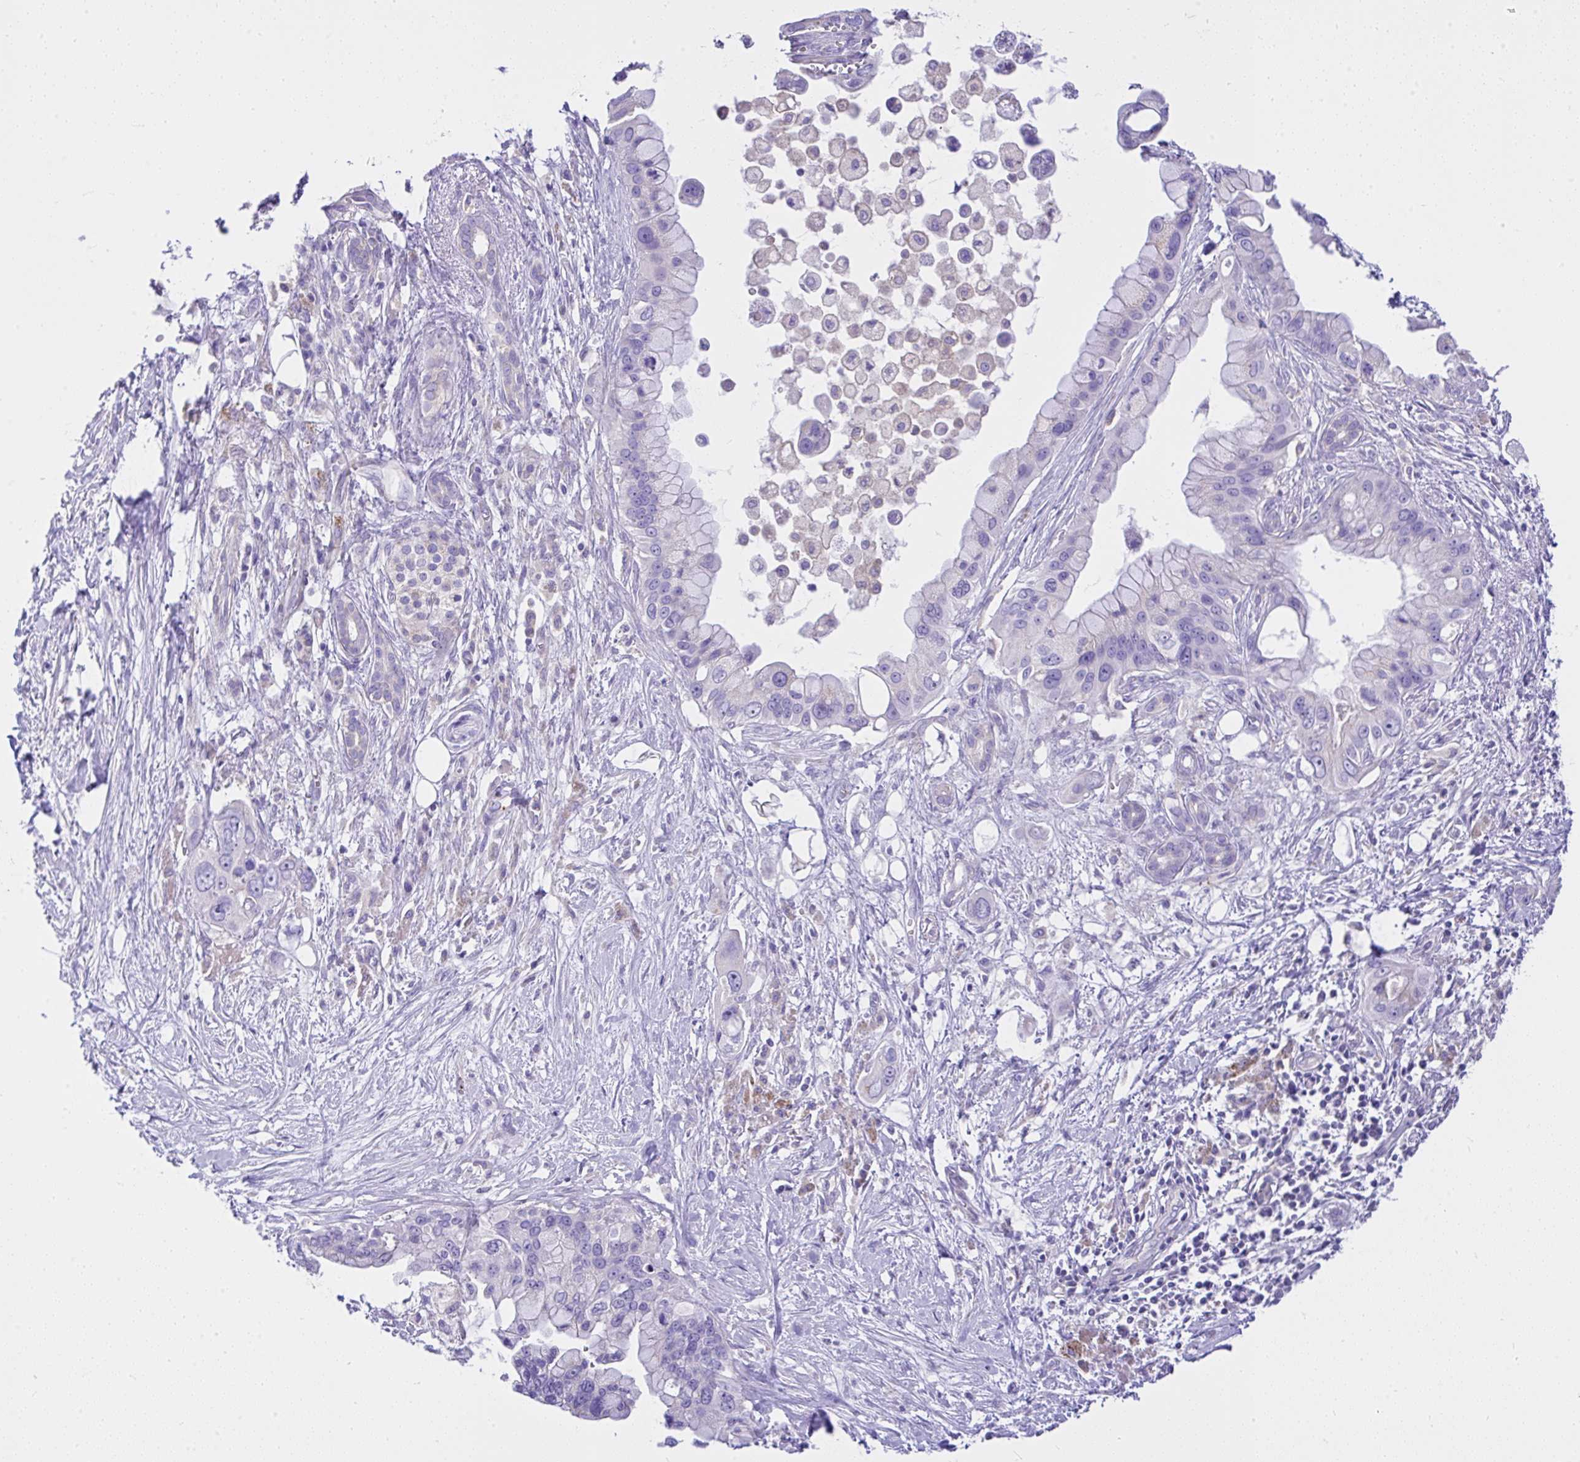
{"staining": {"intensity": "negative", "quantity": "none", "location": "none"}, "tissue": "pancreatic cancer", "cell_type": "Tumor cells", "image_type": "cancer", "snomed": [{"axis": "morphology", "description": "Adenocarcinoma, NOS"}, {"axis": "topography", "description": "Pancreas"}], "caption": "Immunohistochemistry of adenocarcinoma (pancreatic) shows no positivity in tumor cells. (DAB IHC, high magnification).", "gene": "CCDC142", "patient": {"sex": "female", "age": 83}}